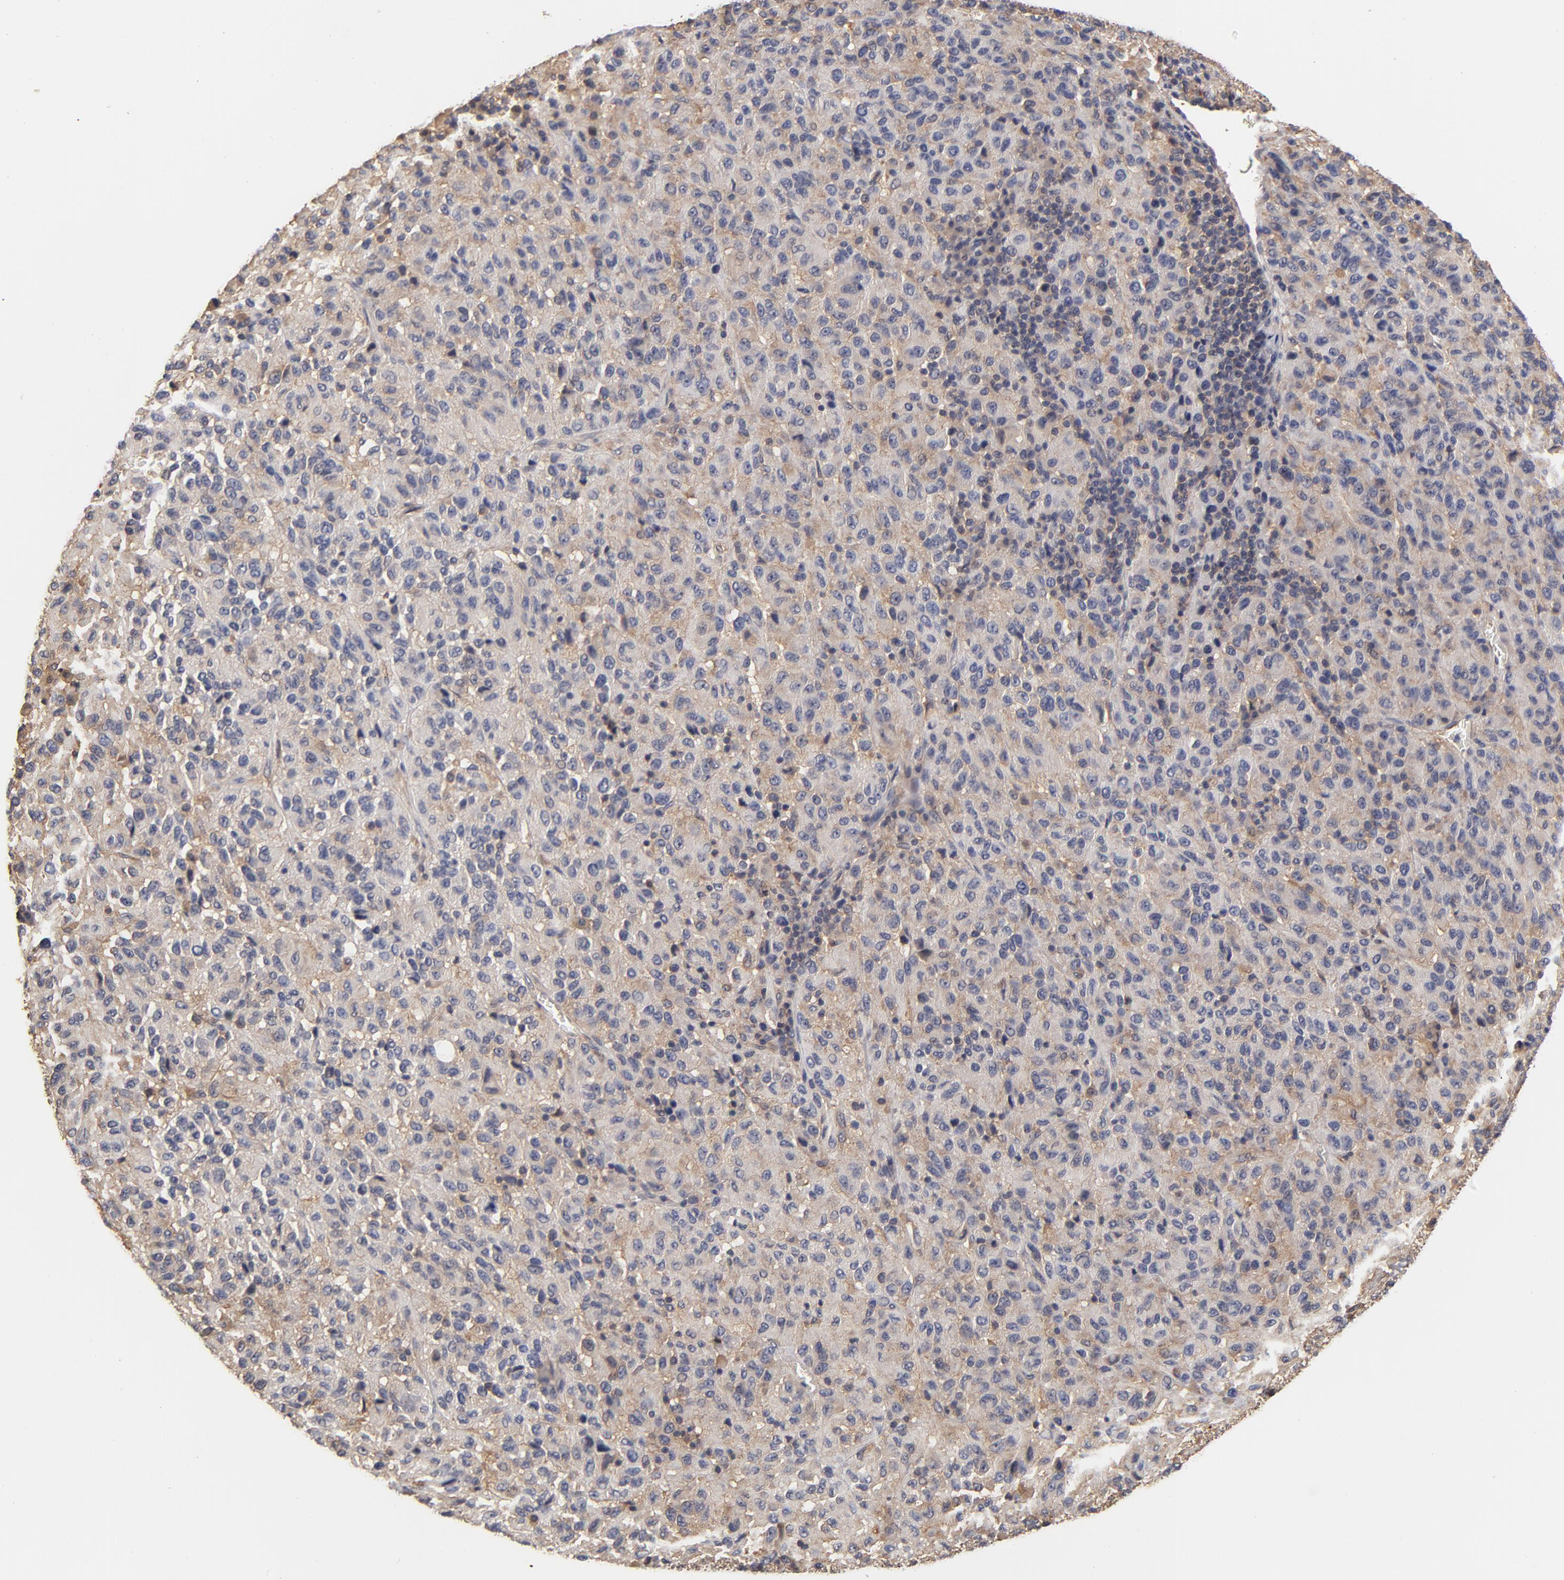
{"staining": {"intensity": "weak", "quantity": "<25%", "location": "cytoplasmic/membranous"}, "tissue": "melanoma", "cell_type": "Tumor cells", "image_type": "cancer", "snomed": [{"axis": "morphology", "description": "Malignant melanoma, Metastatic site"}, {"axis": "topography", "description": "Lung"}], "caption": "This photomicrograph is of melanoma stained with immunohistochemistry to label a protein in brown with the nuclei are counter-stained blue. There is no expression in tumor cells.", "gene": "FCMR", "patient": {"sex": "male", "age": 64}}